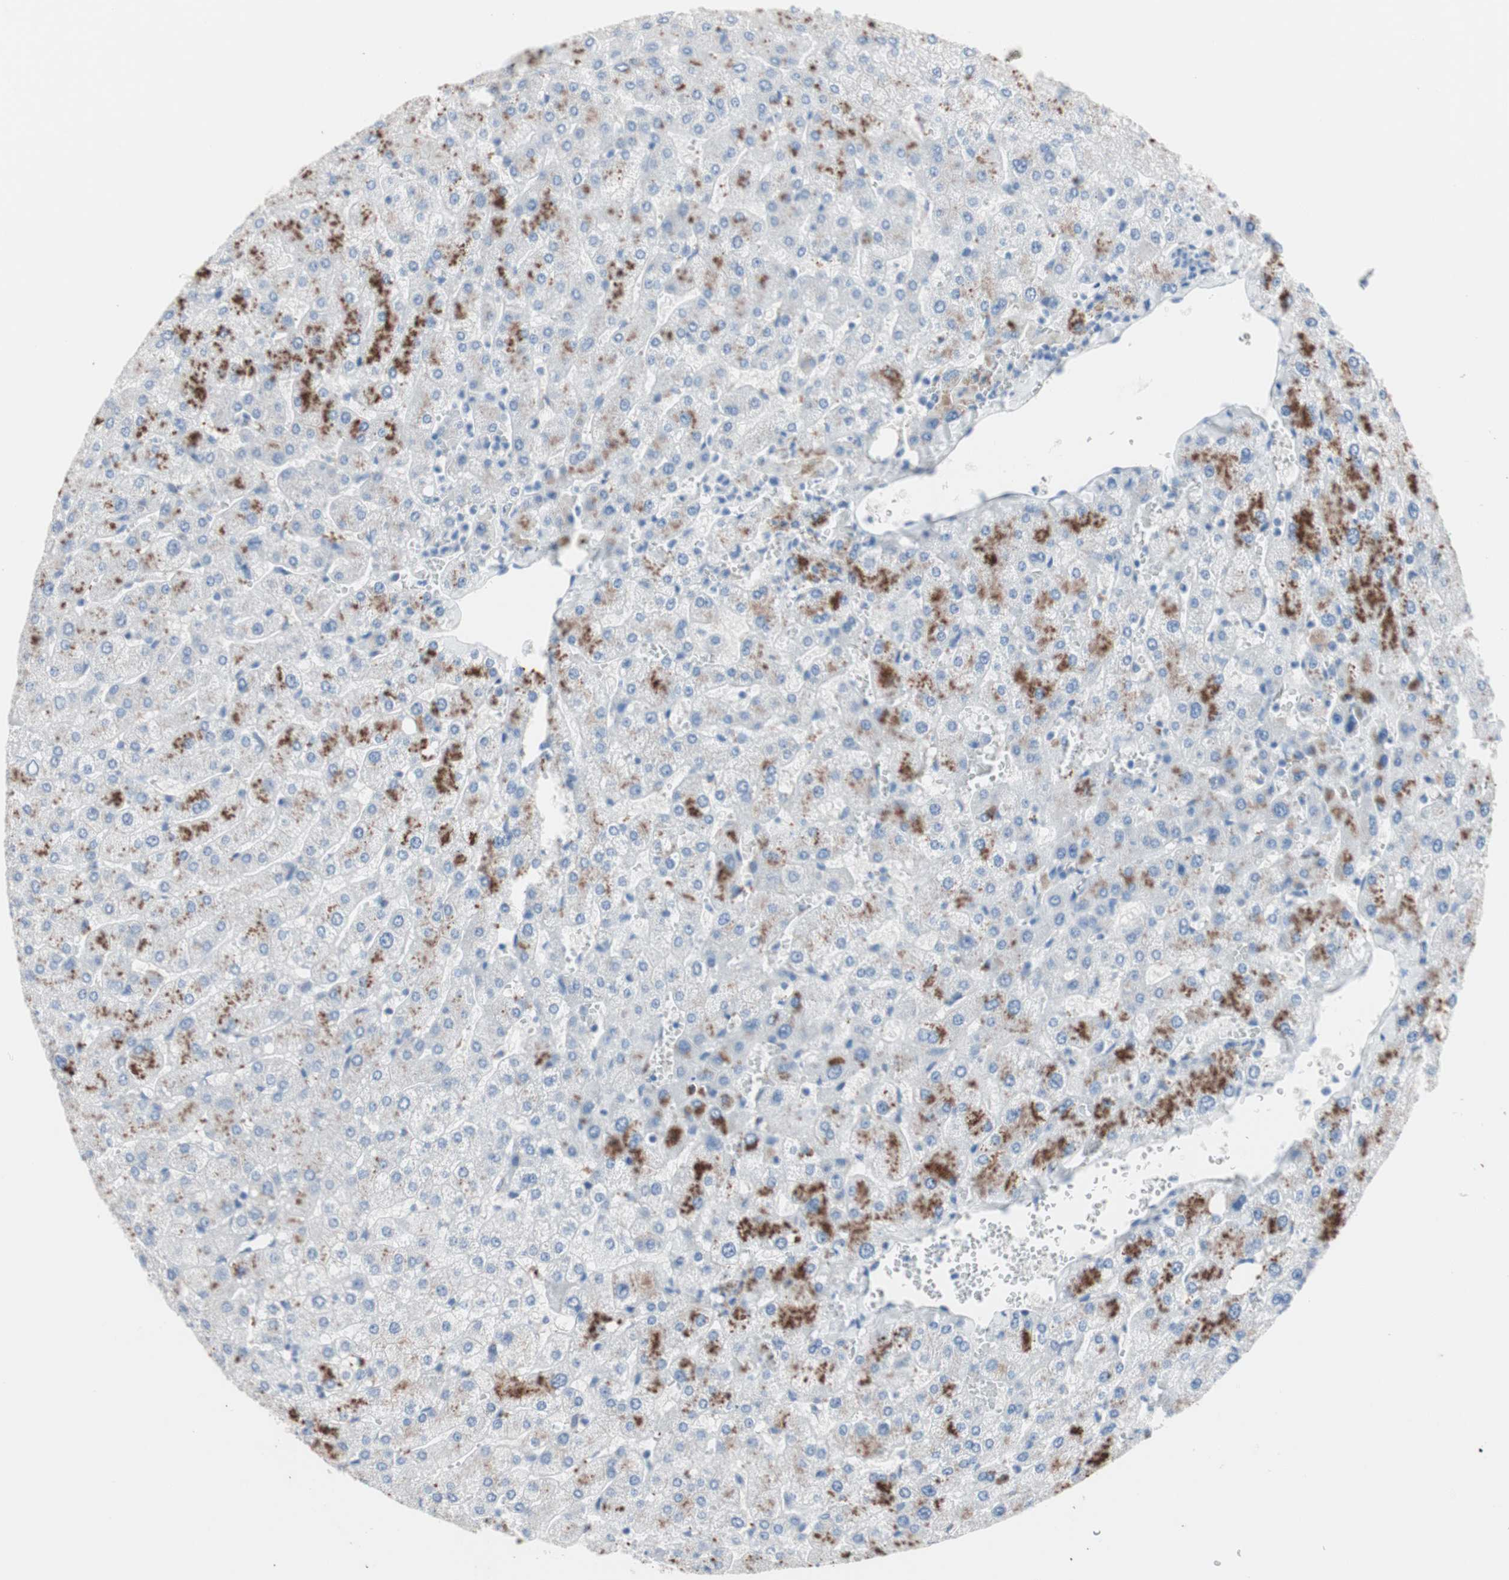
{"staining": {"intensity": "negative", "quantity": "none", "location": "none"}, "tissue": "liver", "cell_type": "Cholangiocytes", "image_type": "normal", "snomed": [{"axis": "morphology", "description": "Normal tissue, NOS"}, {"axis": "topography", "description": "Liver"}], "caption": "High power microscopy image of an IHC photomicrograph of benign liver, revealing no significant positivity in cholangiocytes.", "gene": "ULBP1", "patient": {"sex": "male", "age": 55}}